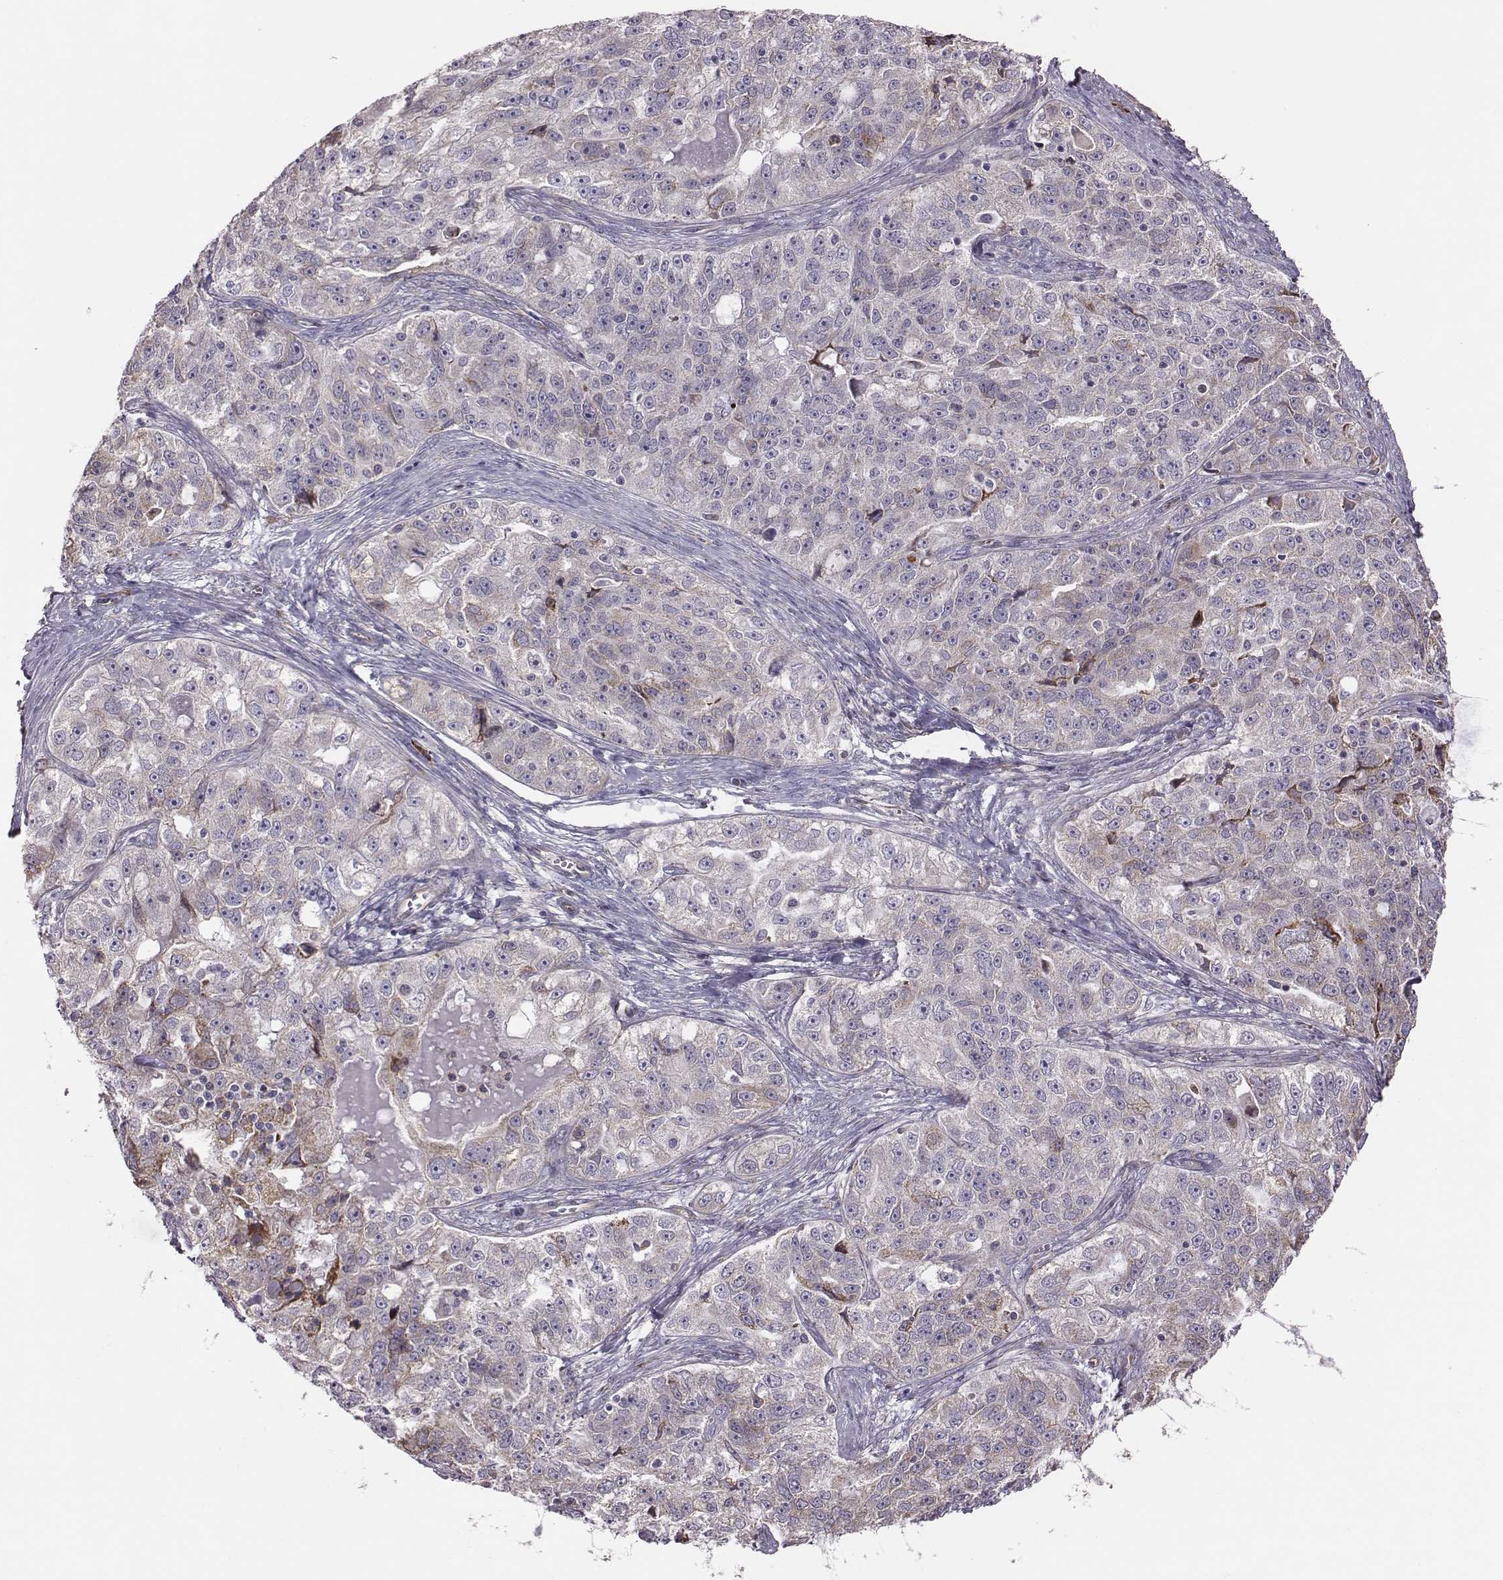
{"staining": {"intensity": "weak", "quantity": "<25%", "location": "cytoplasmic/membranous"}, "tissue": "ovarian cancer", "cell_type": "Tumor cells", "image_type": "cancer", "snomed": [{"axis": "morphology", "description": "Cystadenocarcinoma, serous, NOS"}, {"axis": "topography", "description": "Ovary"}], "caption": "The image displays no staining of tumor cells in serous cystadenocarcinoma (ovarian).", "gene": "SELENOI", "patient": {"sex": "female", "age": 51}}